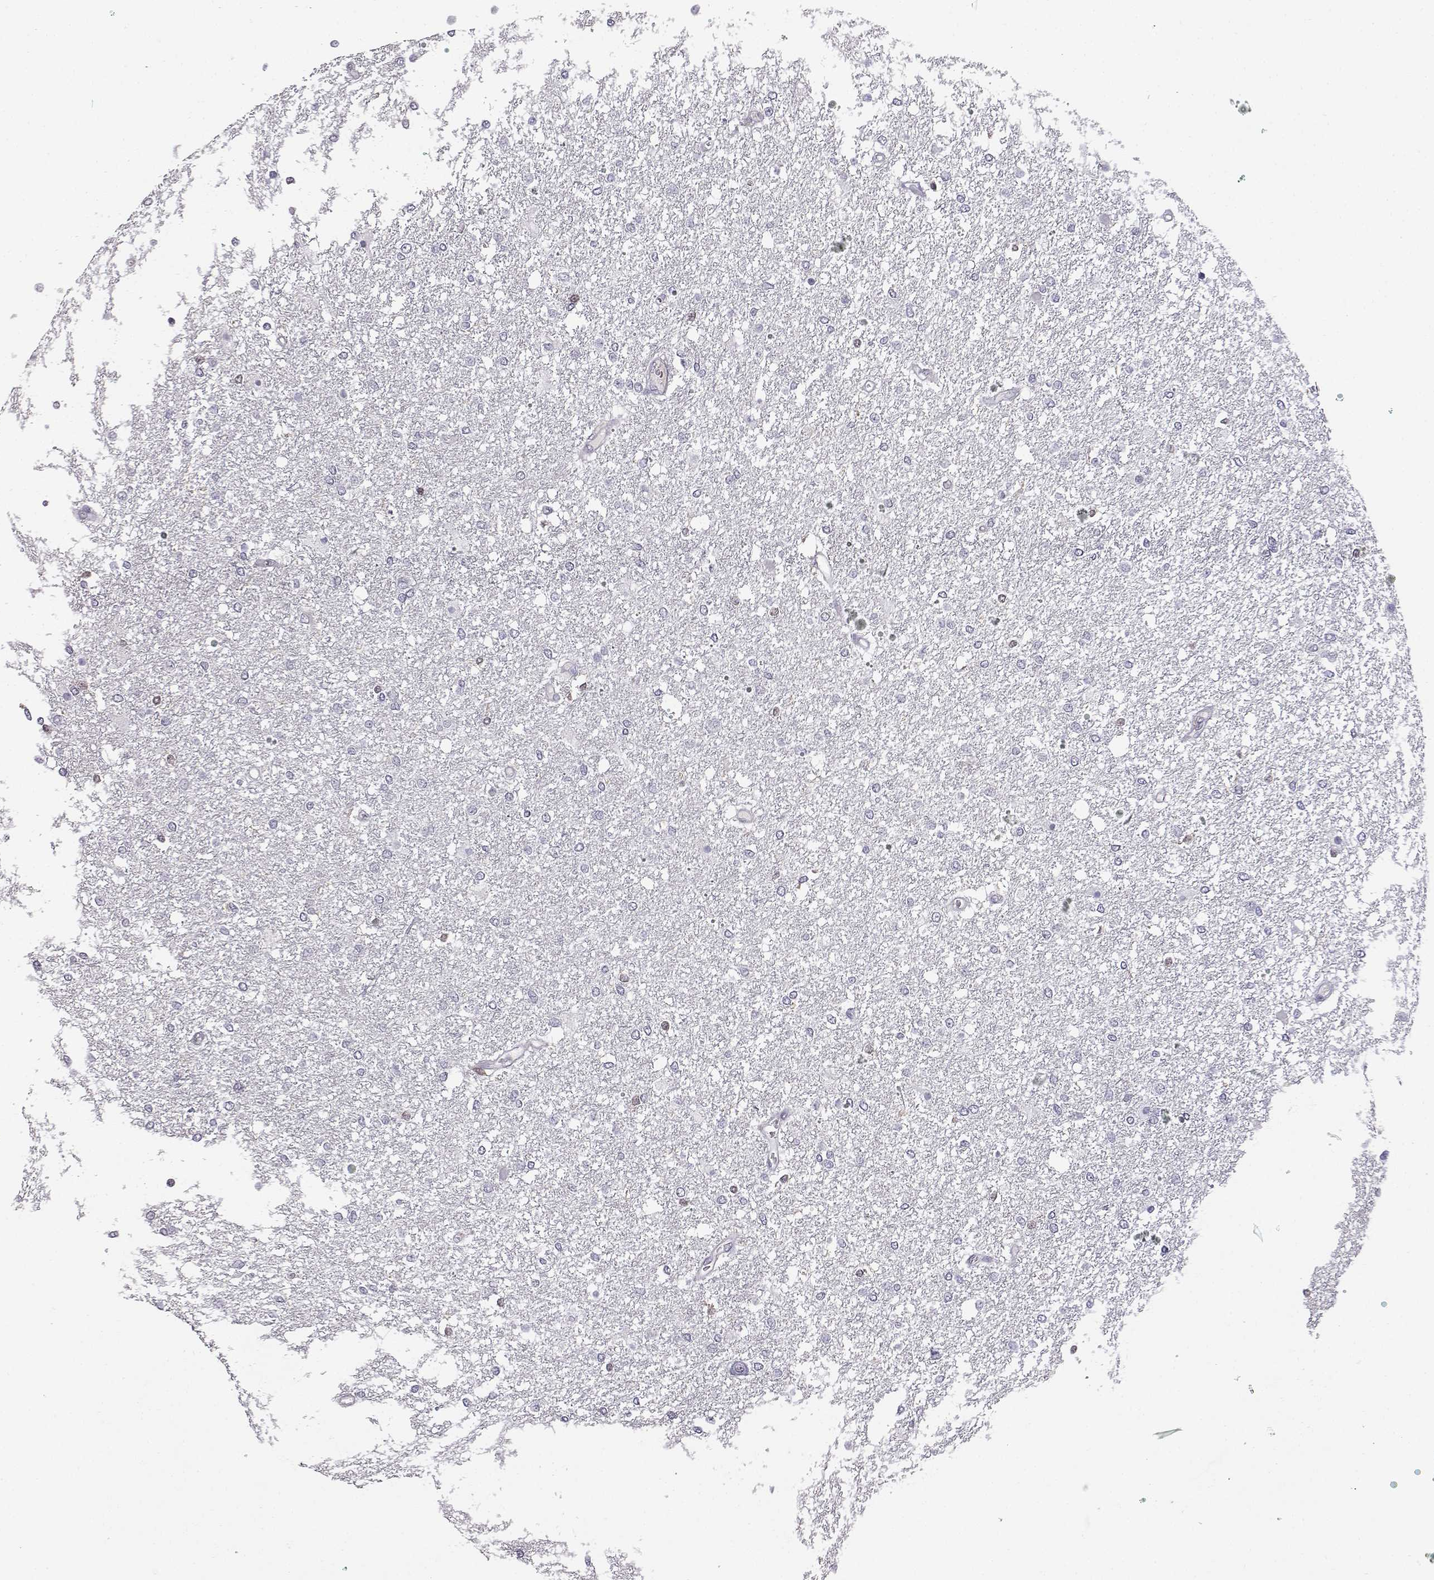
{"staining": {"intensity": "negative", "quantity": "none", "location": "none"}, "tissue": "glioma", "cell_type": "Tumor cells", "image_type": "cancer", "snomed": [{"axis": "morphology", "description": "Glioma, malignant, High grade"}, {"axis": "topography", "description": "Brain"}], "caption": "Immunohistochemistry of malignant glioma (high-grade) shows no positivity in tumor cells.", "gene": "AKR1B1", "patient": {"sex": "female", "age": 61}}